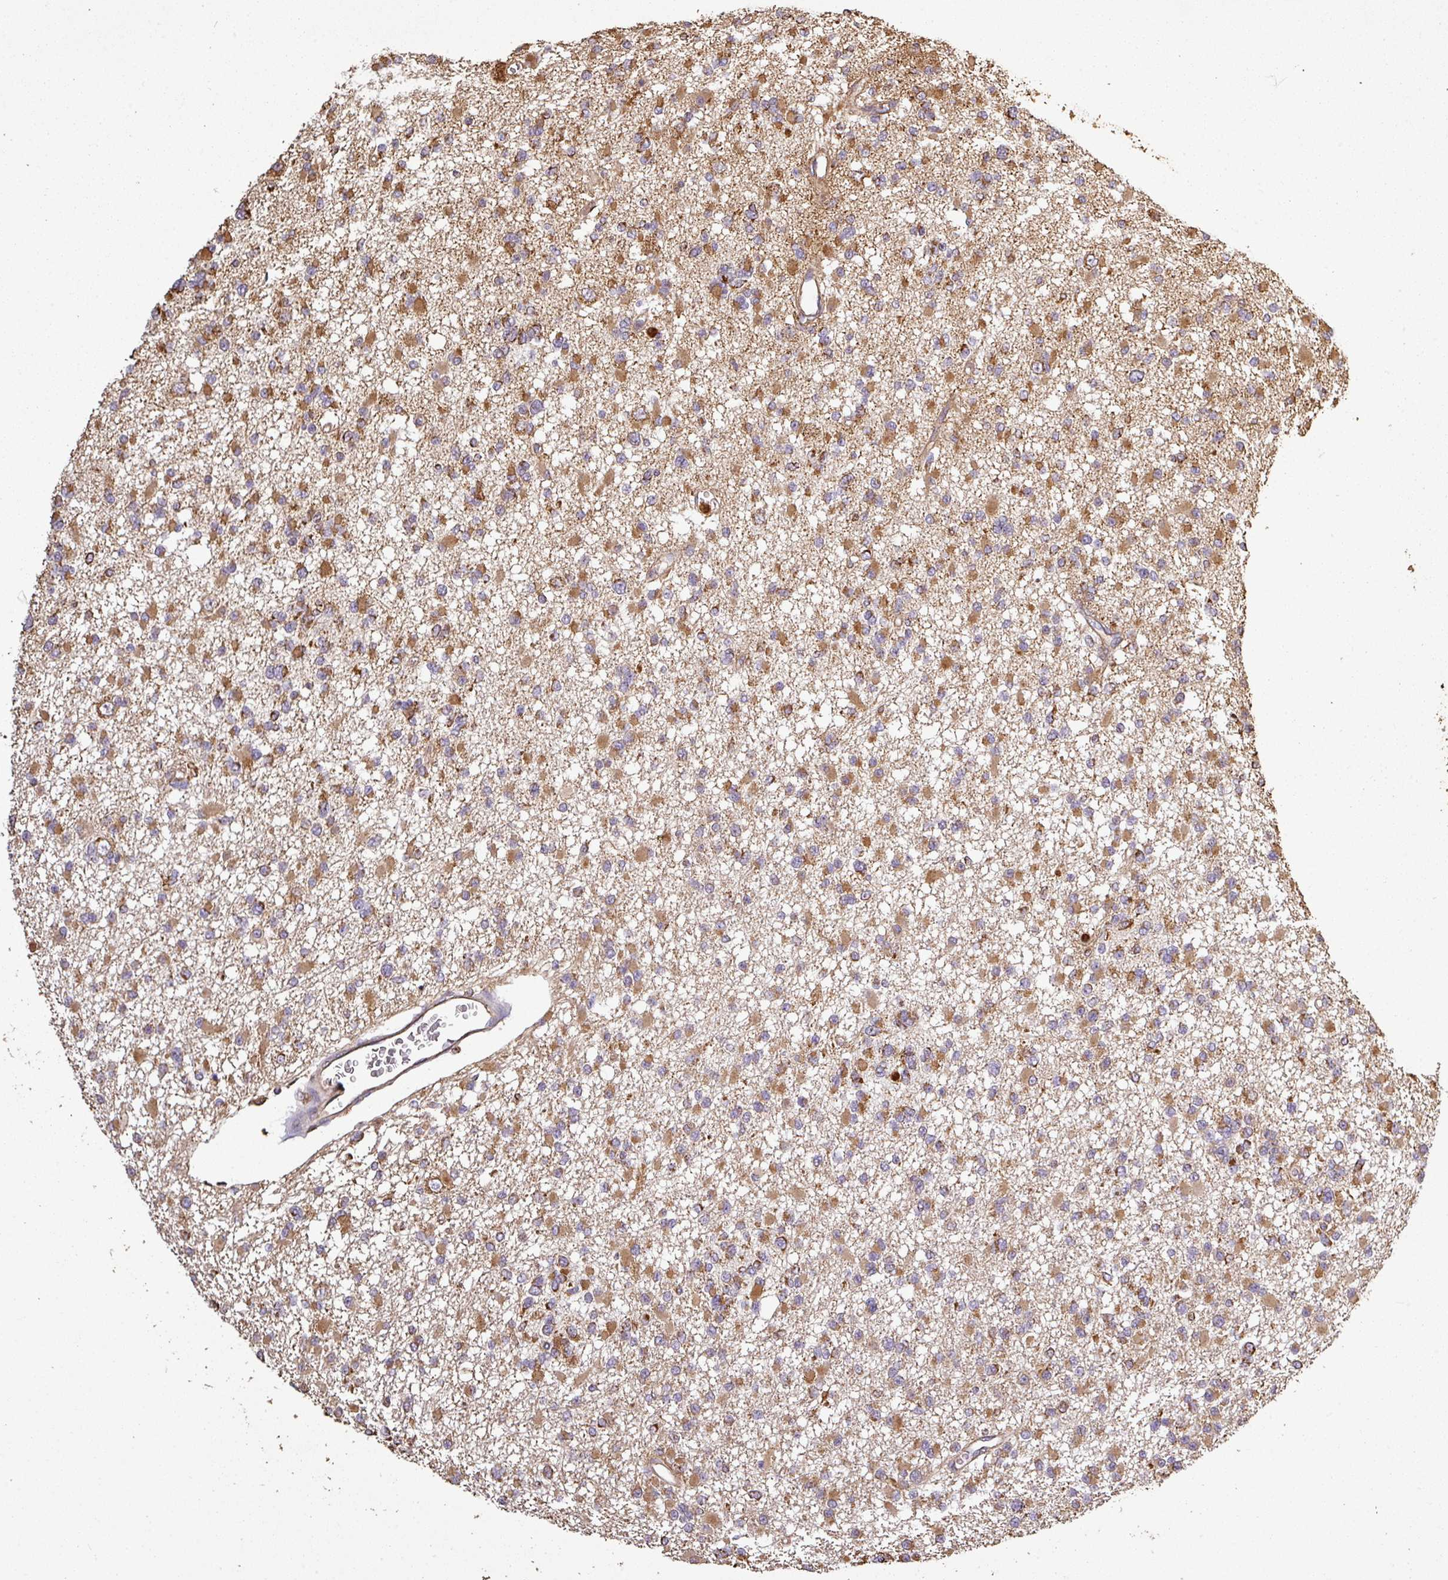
{"staining": {"intensity": "moderate", "quantity": "25%-75%", "location": "cytoplasmic/membranous"}, "tissue": "glioma", "cell_type": "Tumor cells", "image_type": "cancer", "snomed": [{"axis": "morphology", "description": "Glioma, malignant, Low grade"}, {"axis": "topography", "description": "Brain"}], "caption": "An immunohistochemistry photomicrograph of tumor tissue is shown. Protein staining in brown shows moderate cytoplasmic/membranous positivity in low-grade glioma (malignant) within tumor cells.", "gene": "PLEKHM1", "patient": {"sex": "female", "age": 22}}